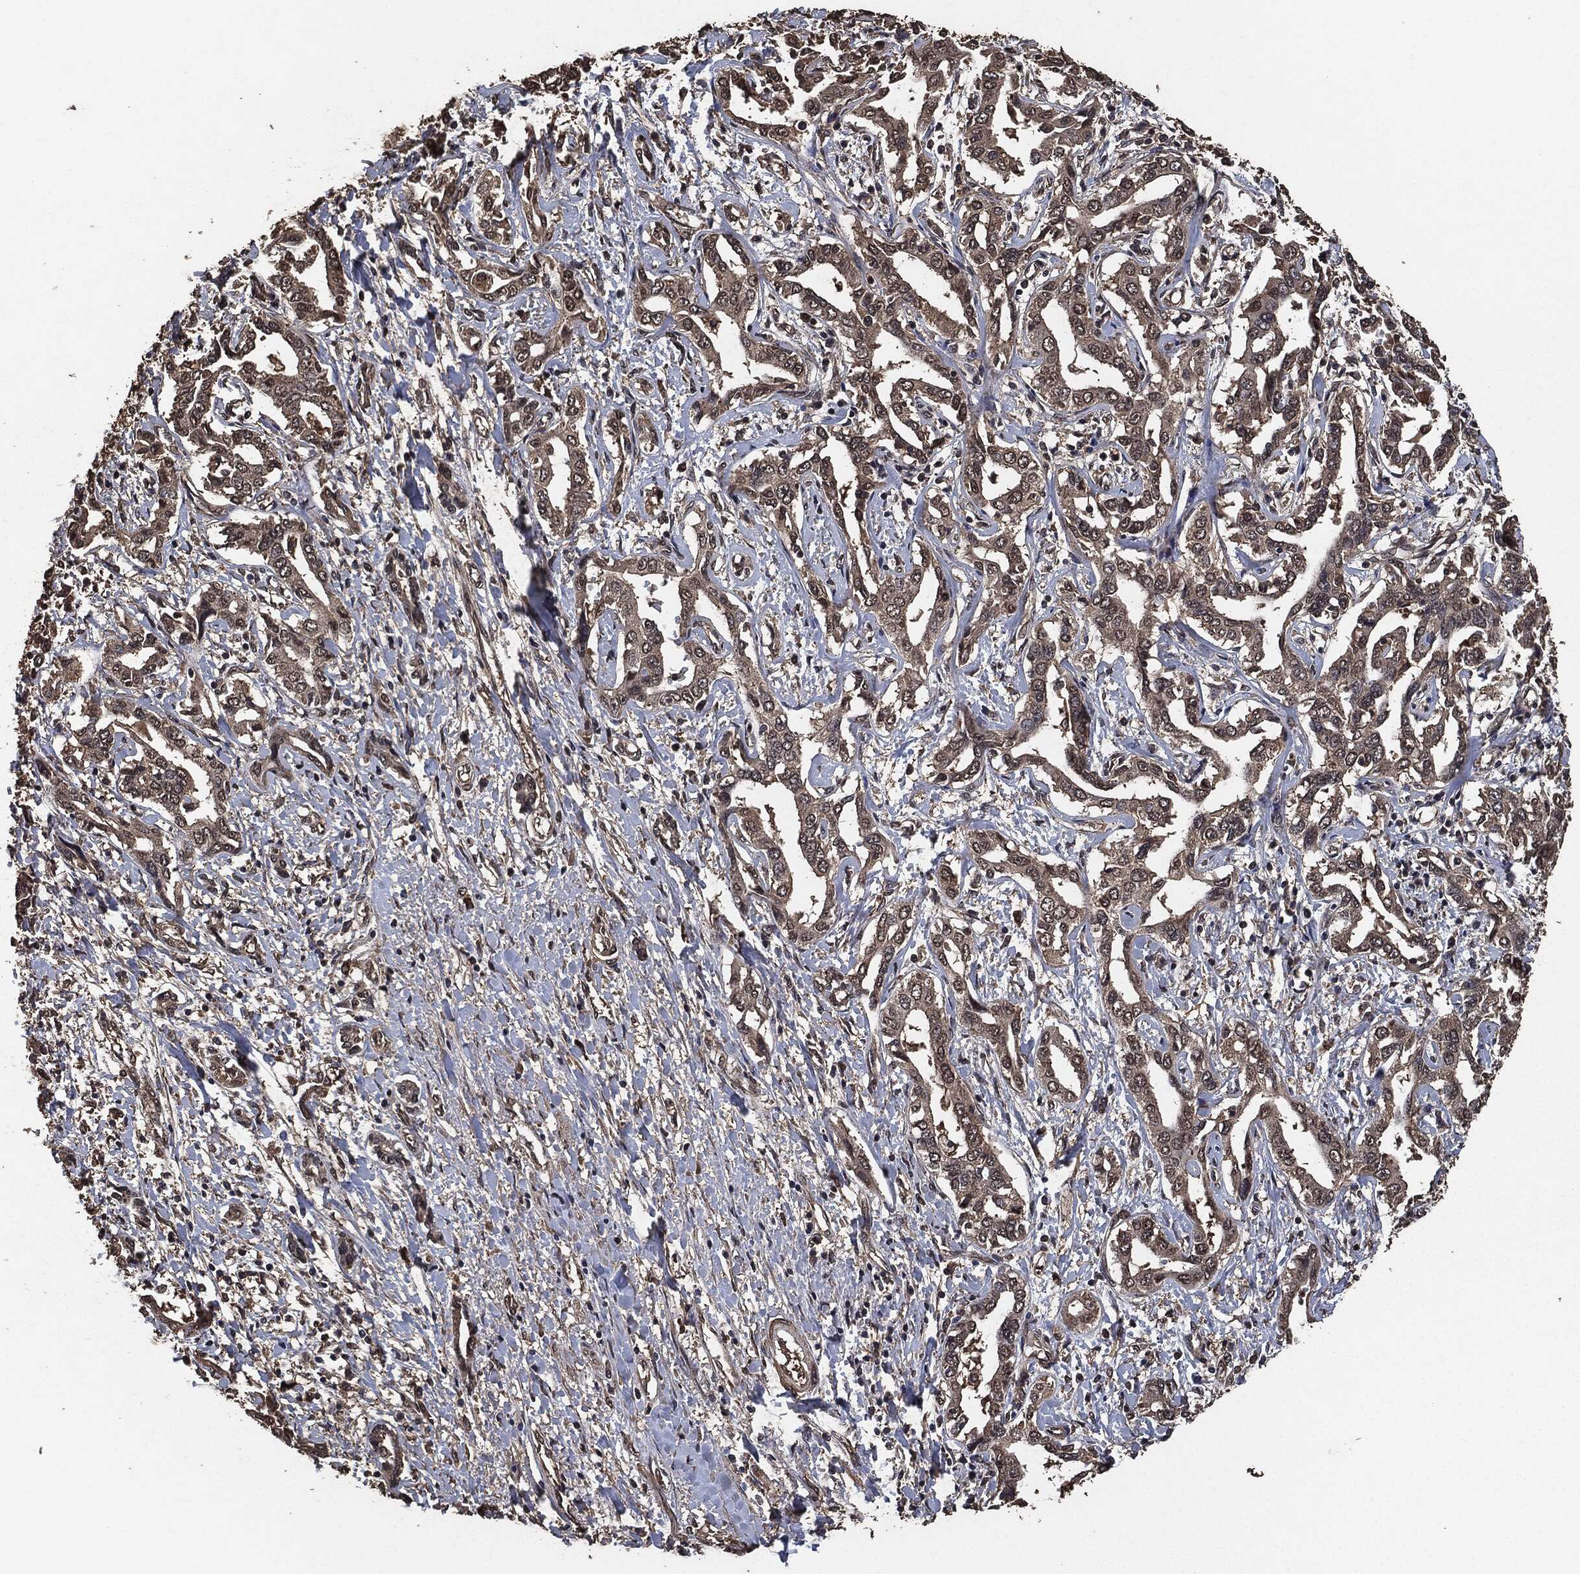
{"staining": {"intensity": "weak", "quantity": "25%-75%", "location": "cytoplasmic/membranous"}, "tissue": "liver cancer", "cell_type": "Tumor cells", "image_type": "cancer", "snomed": [{"axis": "morphology", "description": "Cholangiocarcinoma"}, {"axis": "topography", "description": "Liver"}], "caption": "Human liver cancer stained with a protein marker displays weak staining in tumor cells.", "gene": "AKT1S1", "patient": {"sex": "male", "age": 59}}